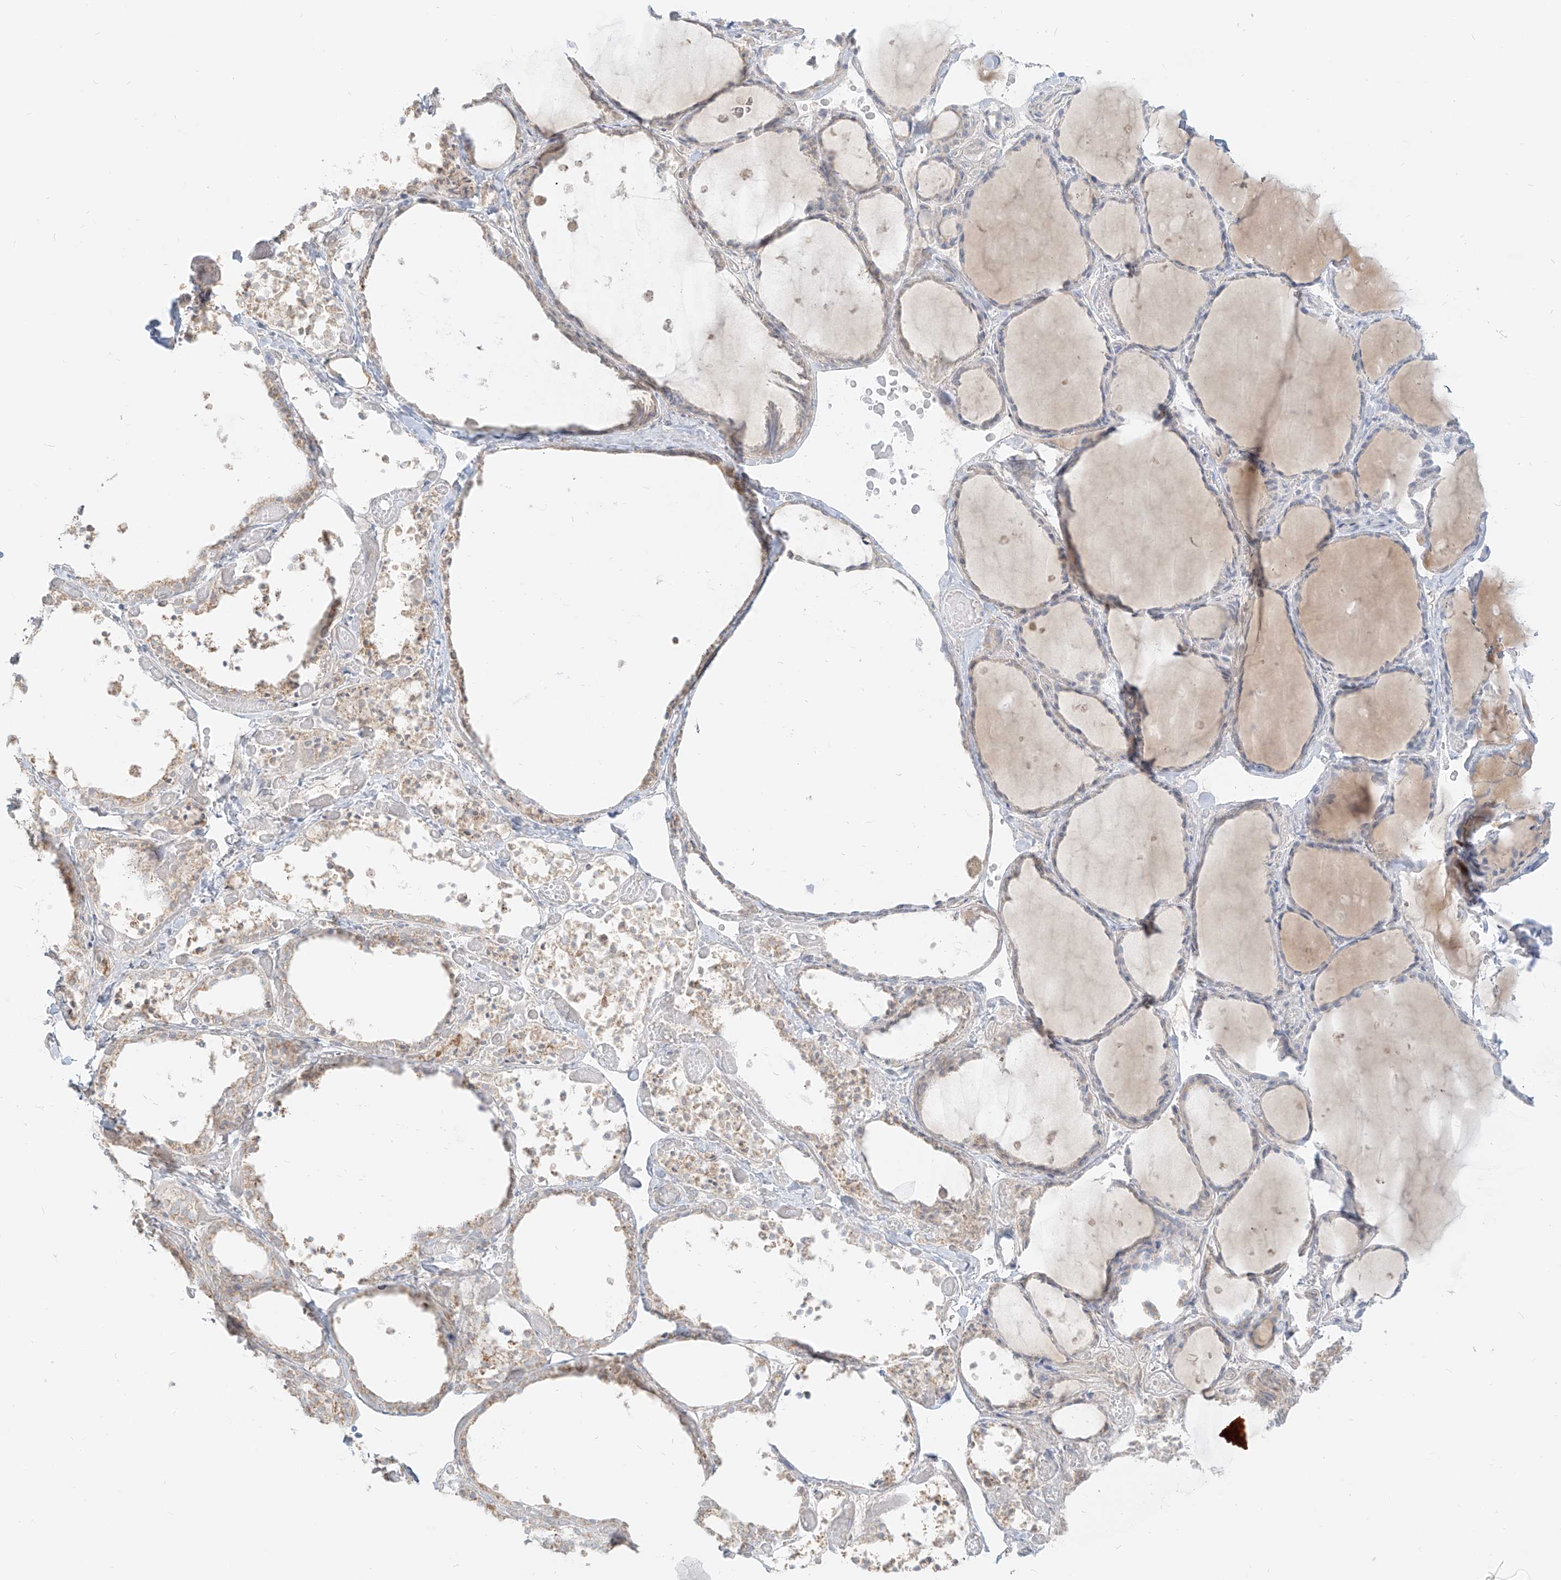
{"staining": {"intensity": "weak", "quantity": "25%-75%", "location": "cytoplasmic/membranous"}, "tissue": "thyroid gland", "cell_type": "Glandular cells", "image_type": "normal", "snomed": [{"axis": "morphology", "description": "Normal tissue, NOS"}, {"axis": "topography", "description": "Thyroid gland"}], "caption": "Protein expression by IHC demonstrates weak cytoplasmic/membranous positivity in about 25%-75% of glandular cells in normal thyroid gland.", "gene": "ZIM3", "patient": {"sex": "female", "age": 44}}